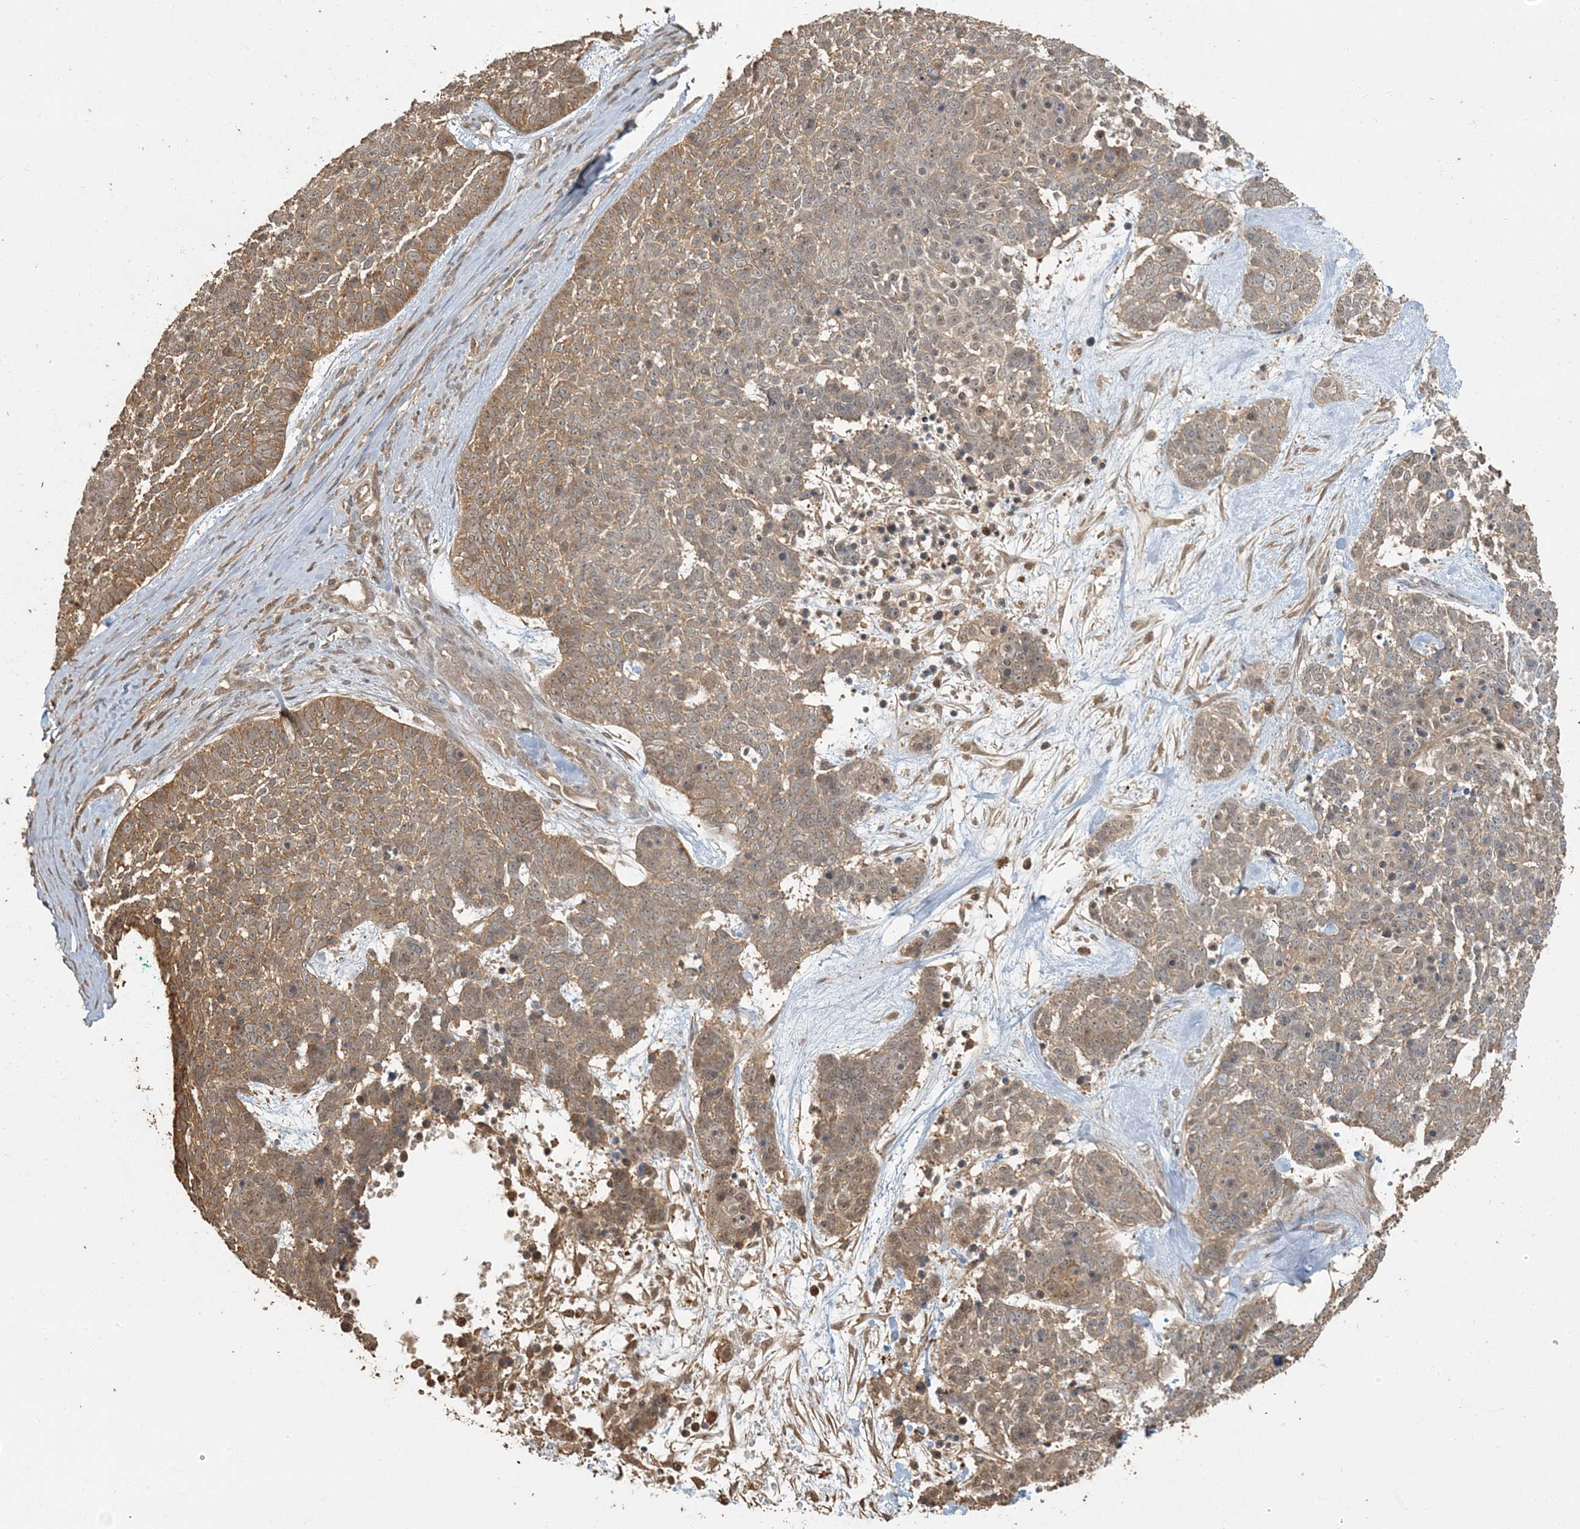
{"staining": {"intensity": "moderate", "quantity": ">75%", "location": "cytoplasmic/membranous"}, "tissue": "skin cancer", "cell_type": "Tumor cells", "image_type": "cancer", "snomed": [{"axis": "morphology", "description": "Basal cell carcinoma"}, {"axis": "topography", "description": "Skin"}], "caption": "Skin cancer stained with IHC exhibits moderate cytoplasmic/membranous positivity in about >75% of tumor cells. Ihc stains the protein of interest in brown and the nuclei are stained blue.", "gene": "AK9", "patient": {"sex": "female", "age": 81}}